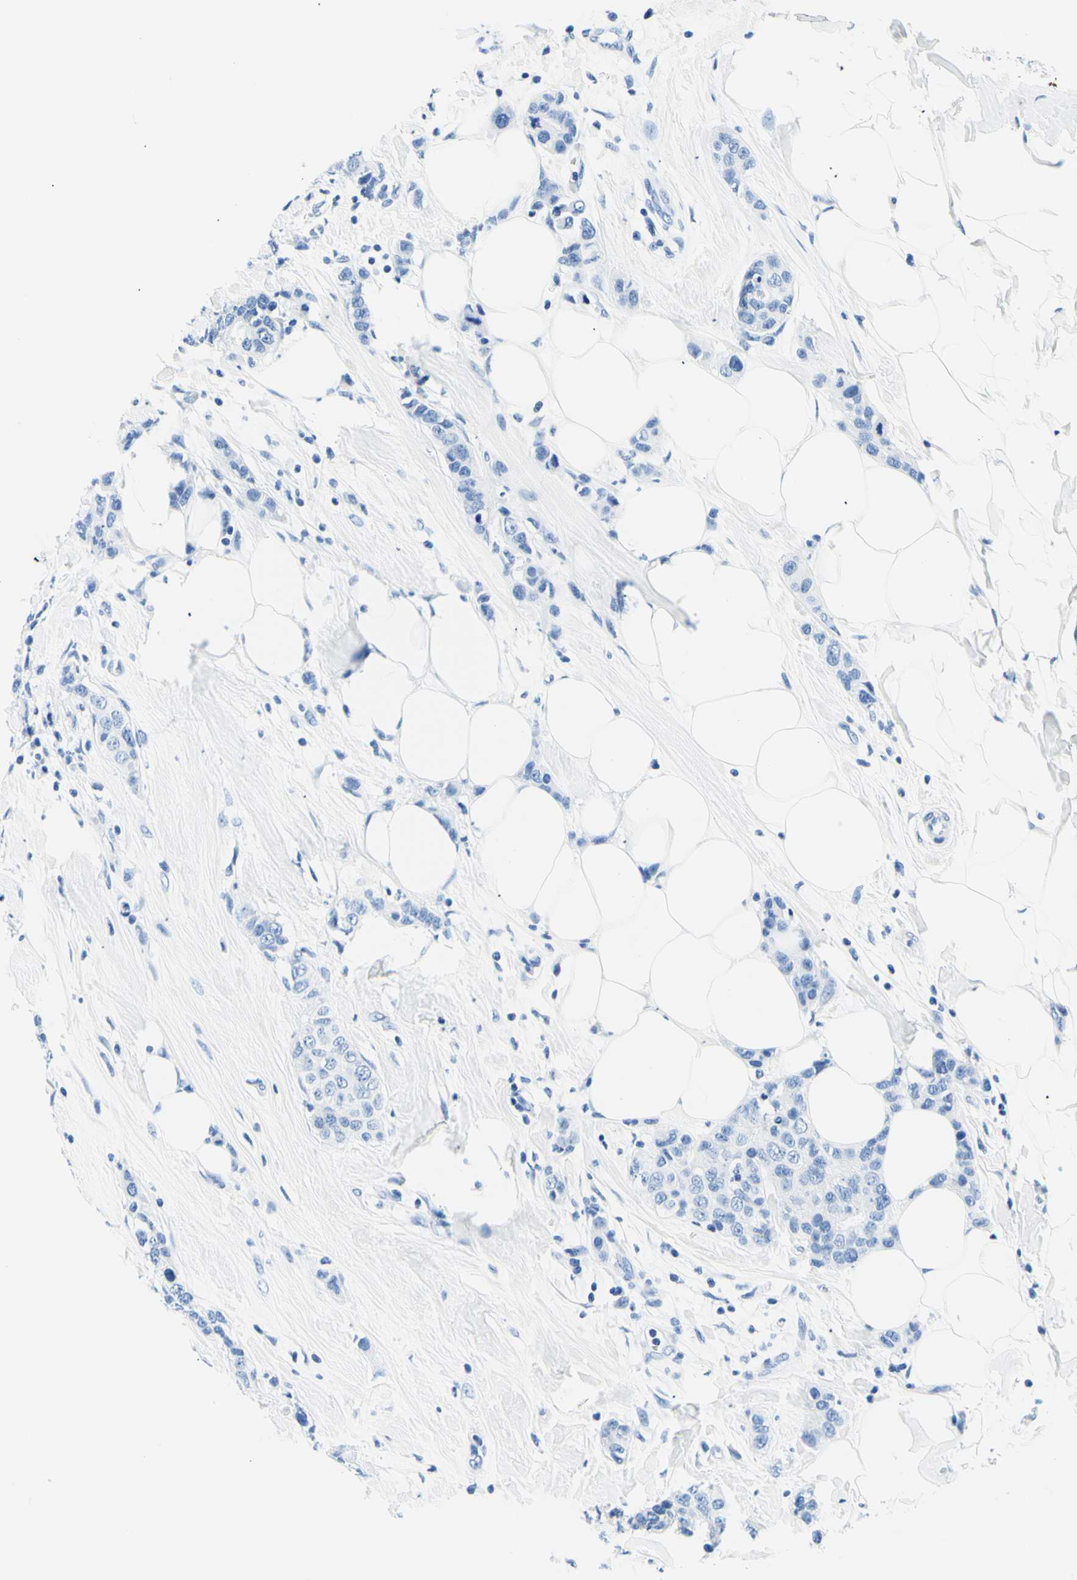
{"staining": {"intensity": "negative", "quantity": "none", "location": "none"}, "tissue": "breast cancer", "cell_type": "Tumor cells", "image_type": "cancer", "snomed": [{"axis": "morphology", "description": "Normal tissue, NOS"}, {"axis": "morphology", "description": "Duct carcinoma"}, {"axis": "topography", "description": "Breast"}], "caption": "An image of breast intraductal carcinoma stained for a protein exhibits no brown staining in tumor cells.", "gene": "MYH2", "patient": {"sex": "female", "age": 50}}